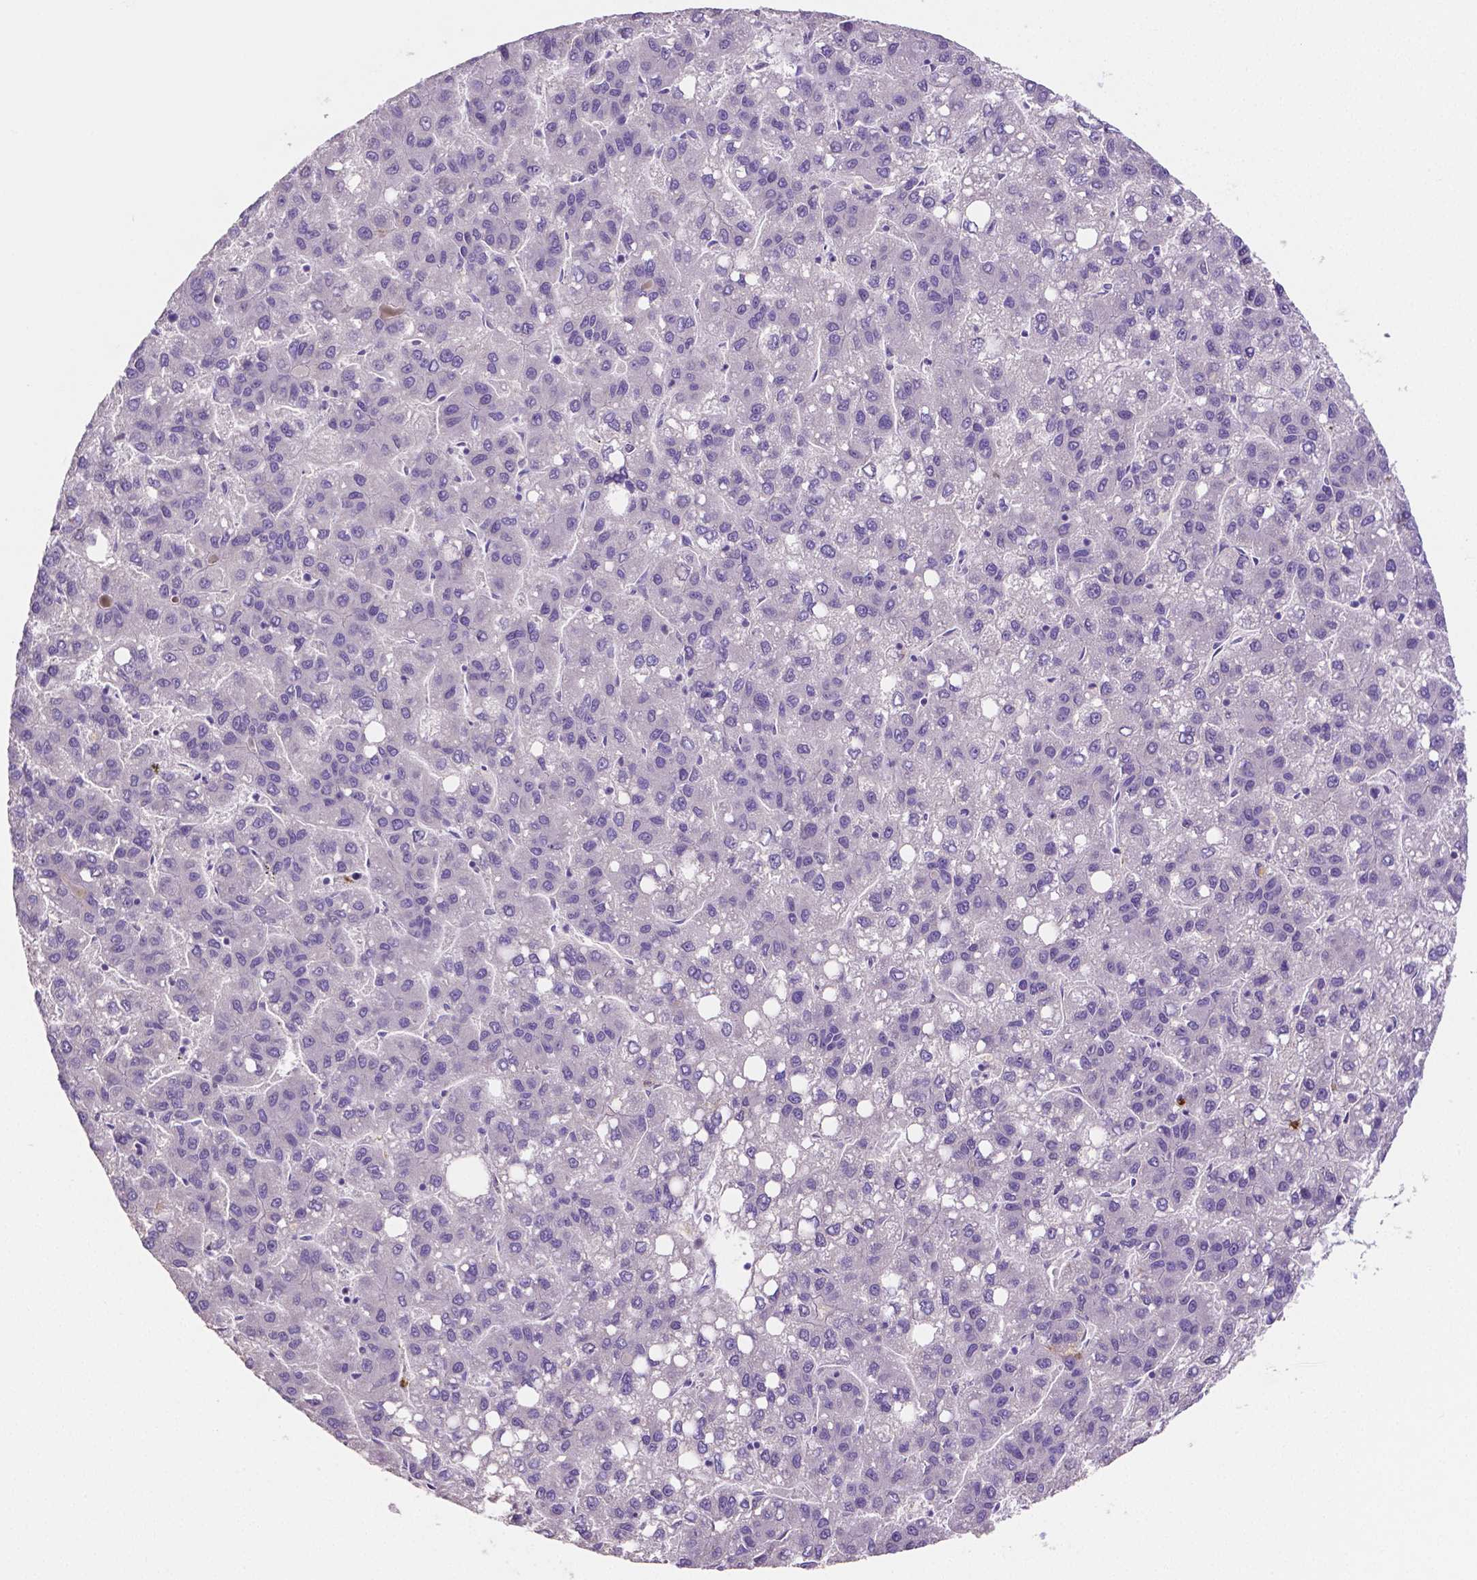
{"staining": {"intensity": "negative", "quantity": "none", "location": "none"}, "tissue": "liver cancer", "cell_type": "Tumor cells", "image_type": "cancer", "snomed": [{"axis": "morphology", "description": "Carcinoma, Hepatocellular, NOS"}, {"axis": "topography", "description": "Liver"}], "caption": "Tumor cells show no significant positivity in liver cancer (hepatocellular carcinoma).", "gene": "MMP9", "patient": {"sex": "female", "age": 82}}